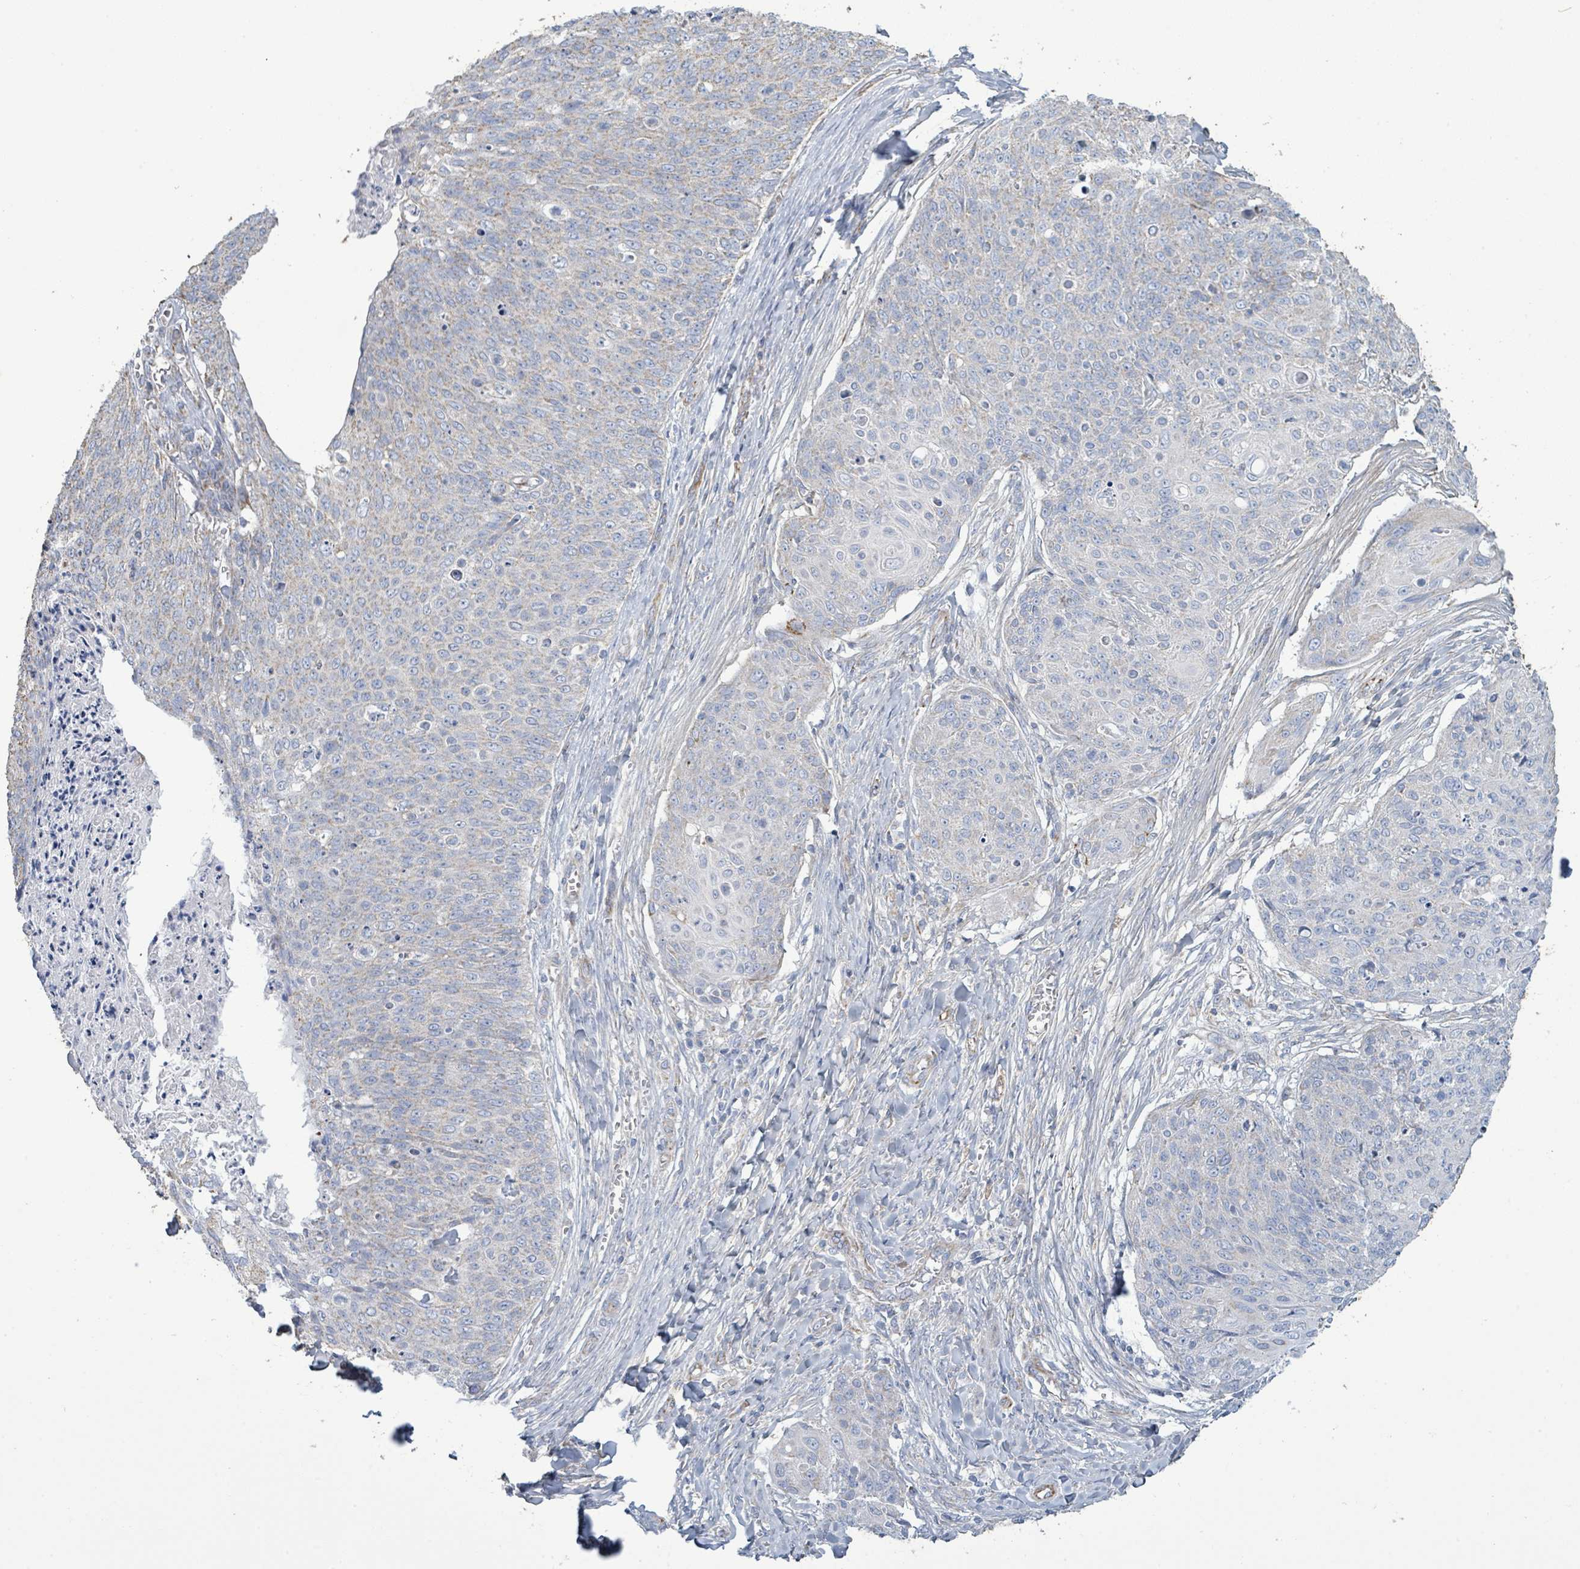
{"staining": {"intensity": "weak", "quantity": "<25%", "location": "cytoplasmic/membranous"}, "tissue": "skin cancer", "cell_type": "Tumor cells", "image_type": "cancer", "snomed": [{"axis": "morphology", "description": "Squamous cell carcinoma, NOS"}, {"axis": "topography", "description": "Skin"}, {"axis": "topography", "description": "Vulva"}], "caption": "Immunohistochemistry of skin cancer displays no staining in tumor cells. Nuclei are stained in blue.", "gene": "ALG12", "patient": {"sex": "female", "age": 85}}